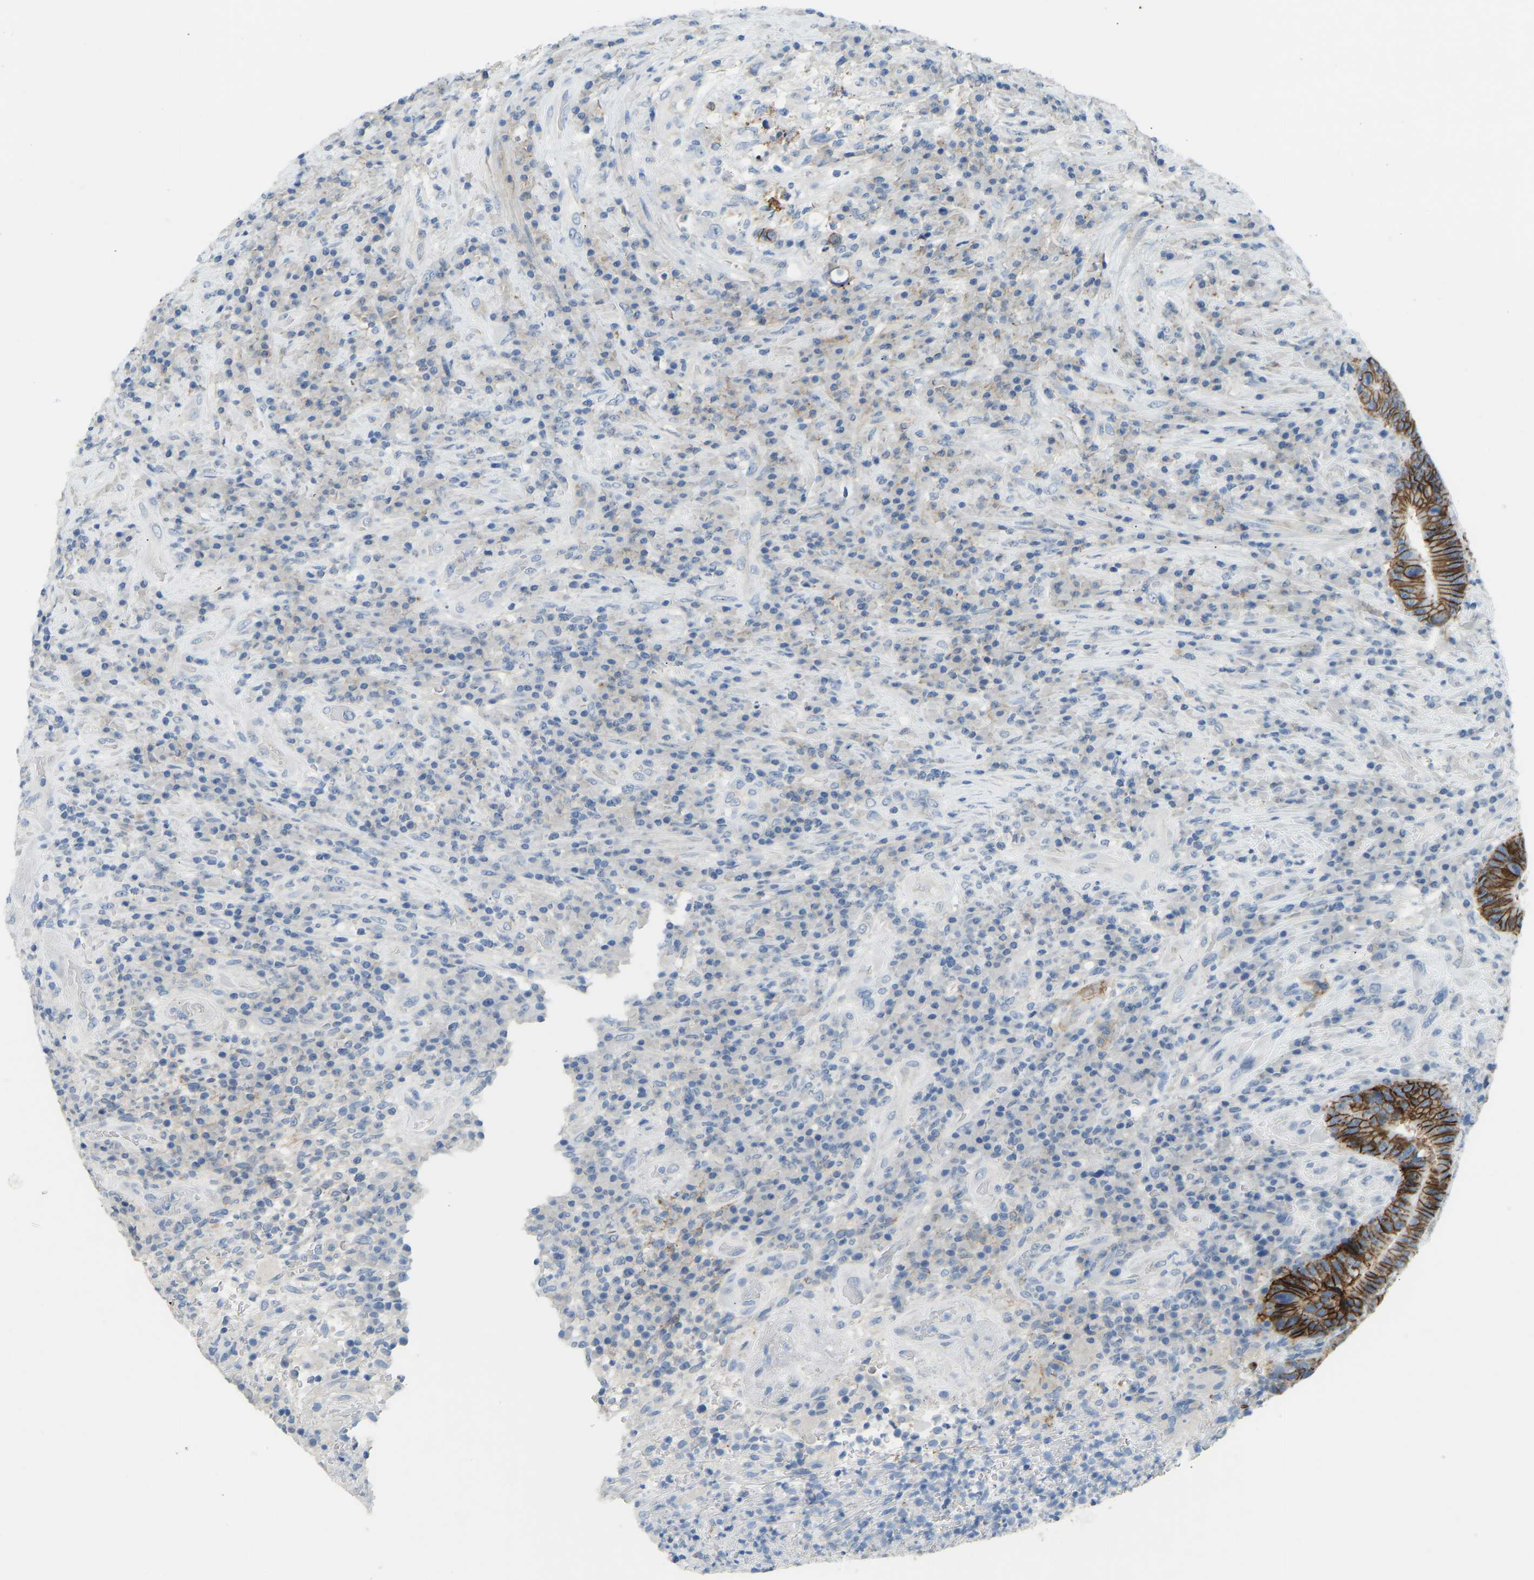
{"staining": {"intensity": "strong", "quantity": ">75%", "location": "cytoplasmic/membranous"}, "tissue": "colorectal cancer", "cell_type": "Tumor cells", "image_type": "cancer", "snomed": [{"axis": "morphology", "description": "Adenocarcinoma, NOS"}, {"axis": "topography", "description": "Rectum"}], "caption": "Tumor cells reveal high levels of strong cytoplasmic/membranous positivity in about >75% of cells in adenocarcinoma (colorectal).", "gene": "ATP1A1", "patient": {"sex": "female", "age": 89}}